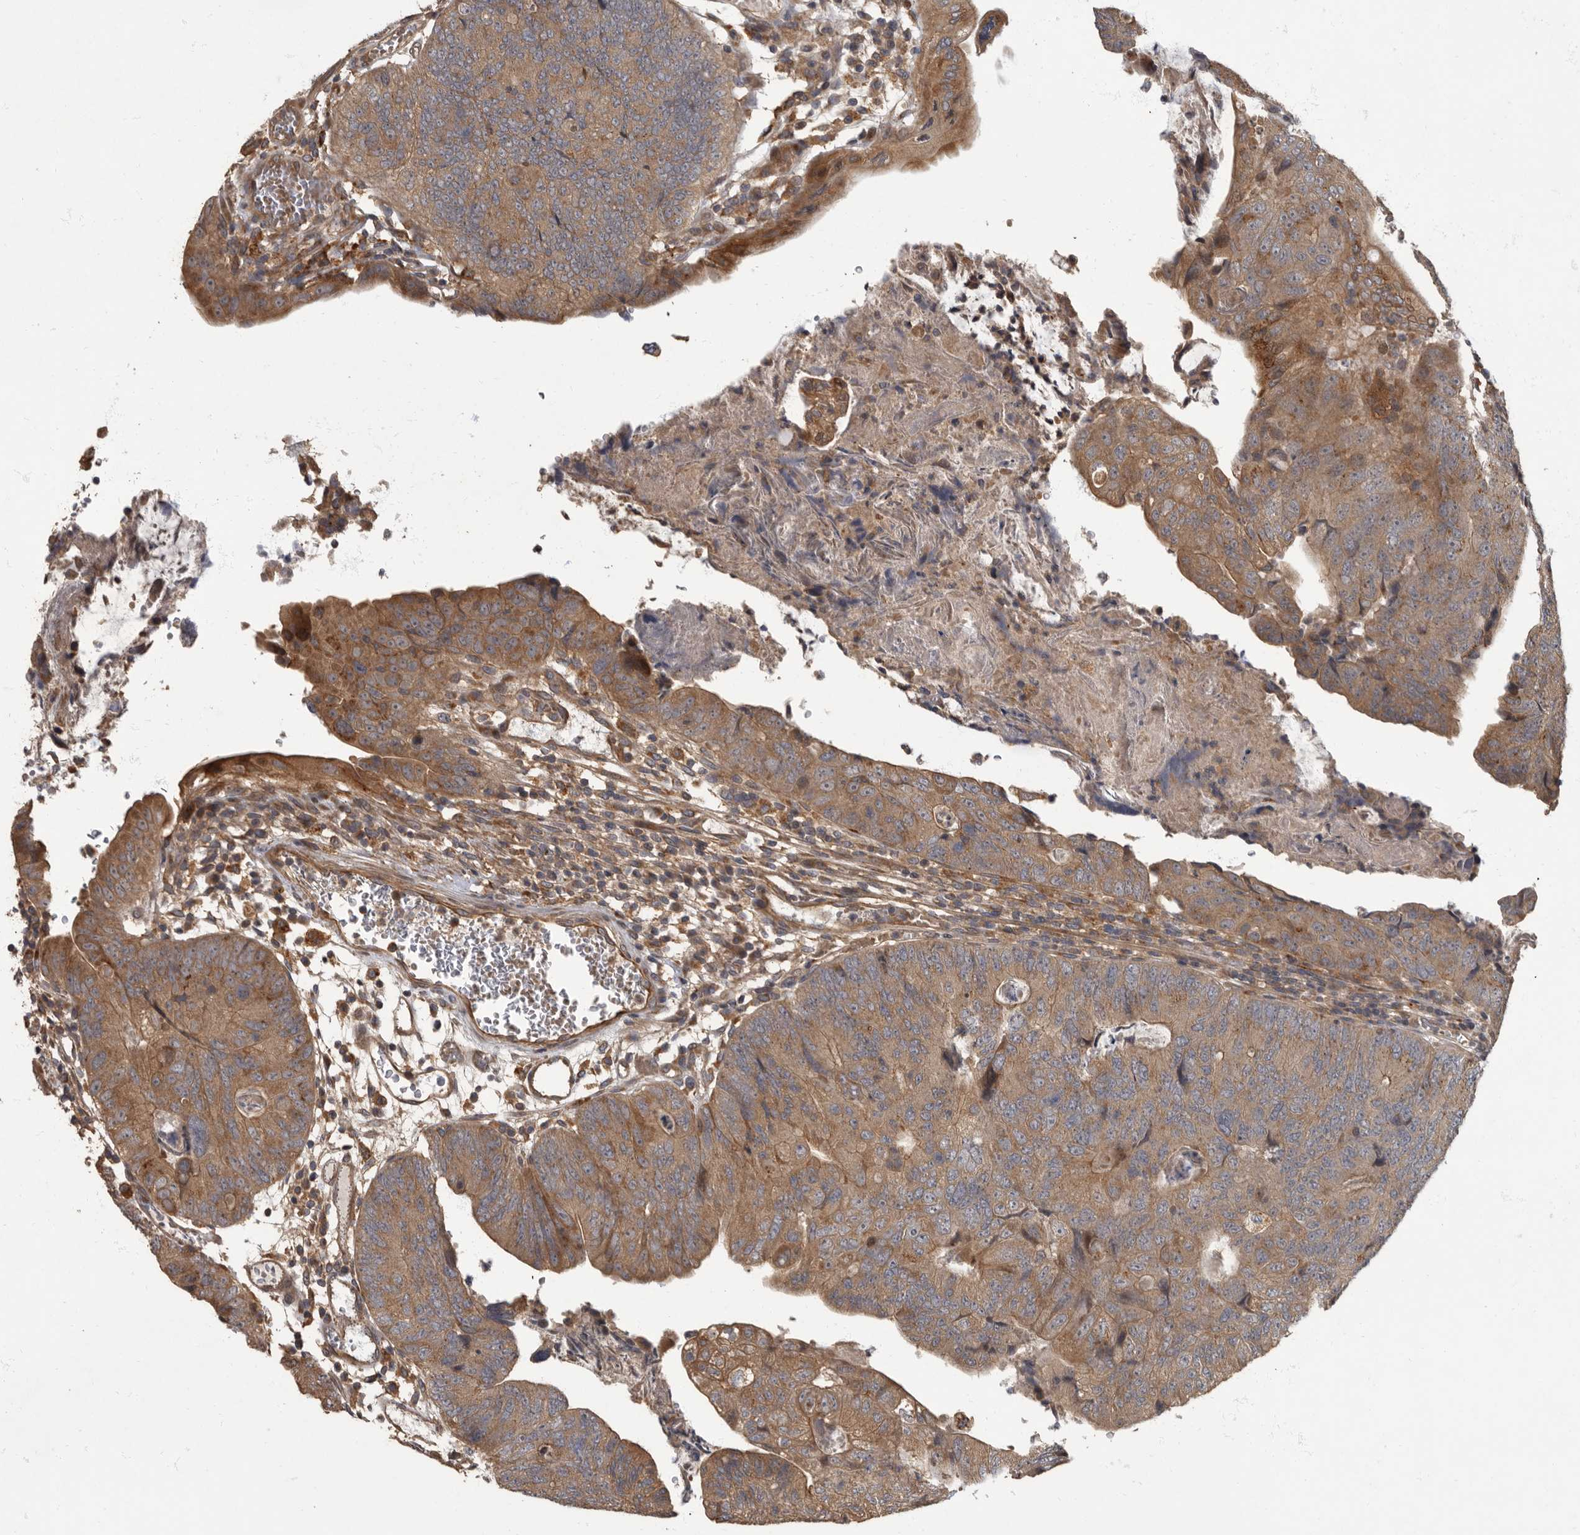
{"staining": {"intensity": "moderate", "quantity": ">75%", "location": "cytoplasmic/membranous"}, "tissue": "colorectal cancer", "cell_type": "Tumor cells", "image_type": "cancer", "snomed": [{"axis": "morphology", "description": "Adenocarcinoma, NOS"}, {"axis": "topography", "description": "Colon"}], "caption": "Colorectal adenocarcinoma stained for a protein (brown) displays moderate cytoplasmic/membranous positive positivity in approximately >75% of tumor cells.", "gene": "IQCK", "patient": {"sex": "female", "age": 67}}